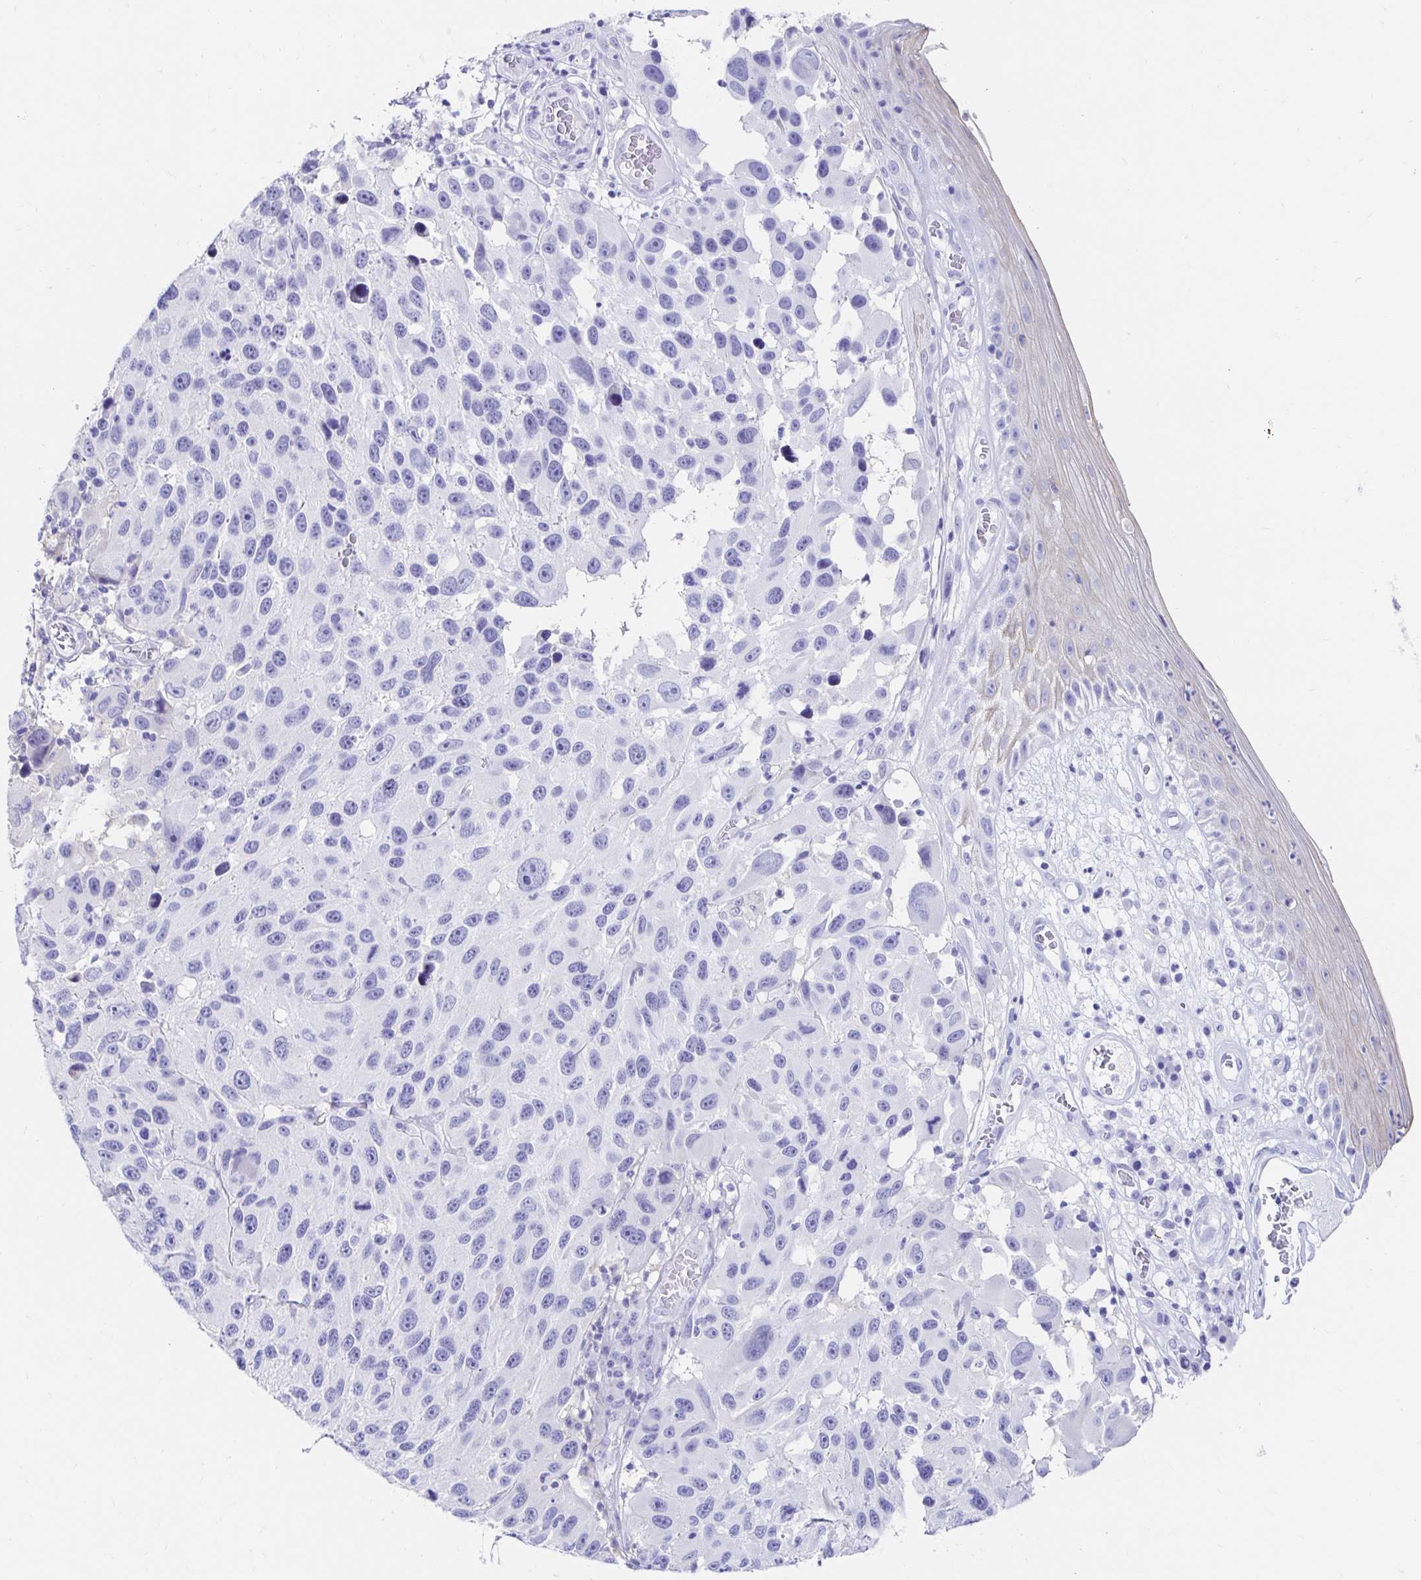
{"staining": {"intensity": "negative", "quantity": "none", "location": "none"}, "tissue": "melanoma", "cell_type": "Tumor cells", "image_type": "cancer", "snomed": [{"axis": "morphology", "description": "Malignant melanoma, NOS"}, {"axis": "topography", "description": "Skin"}], "caption": "The micrograph displays no significant expression in tumor cells of malignant melanoma.", "gene": "CA9", "patient": {"sex": "male", "age": 53}}